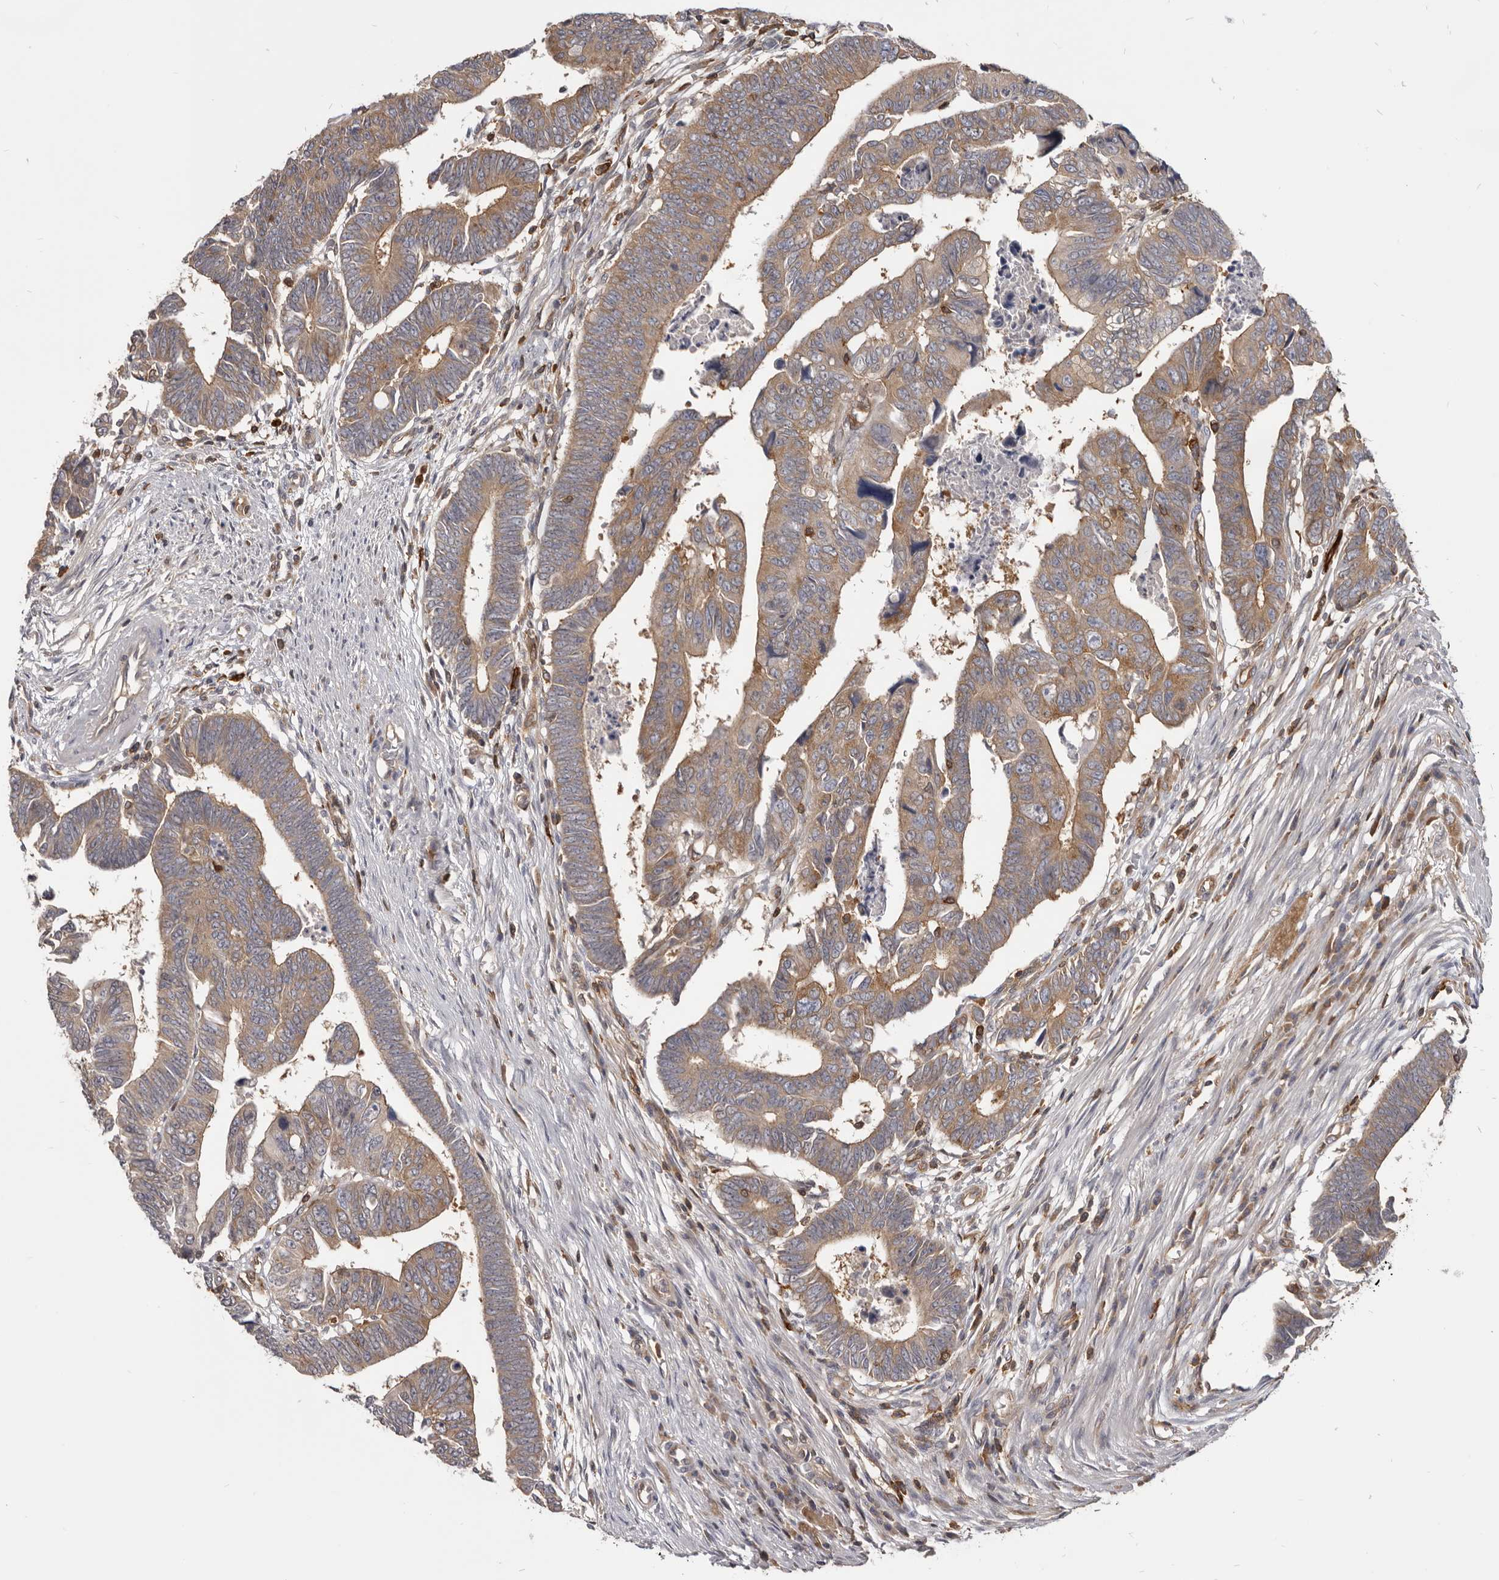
{"staining": {"intensity": "moderate", "quantity": ">75%", "location": "cytoplasmic/membranous"}, "tissue": "colorectal cancer", "cell_type": "Tumor cells", "image_type": "cancer", "snomed": [{"axis": "morphology", "description": "Adenocarcinoma, NOS"}, {"axis": "topography", "description": "Rectum"}], "caption": "Tumor cells reveal medium levels of moderate cytoplasmic/membranous positivity in approximately >75% of cells in colorectal cancer (adenocarcinoma). (IHC, brightfield microscopy, high magnification).", "gene": "CBL", "patient": {"sex": "female", "age": 65}}